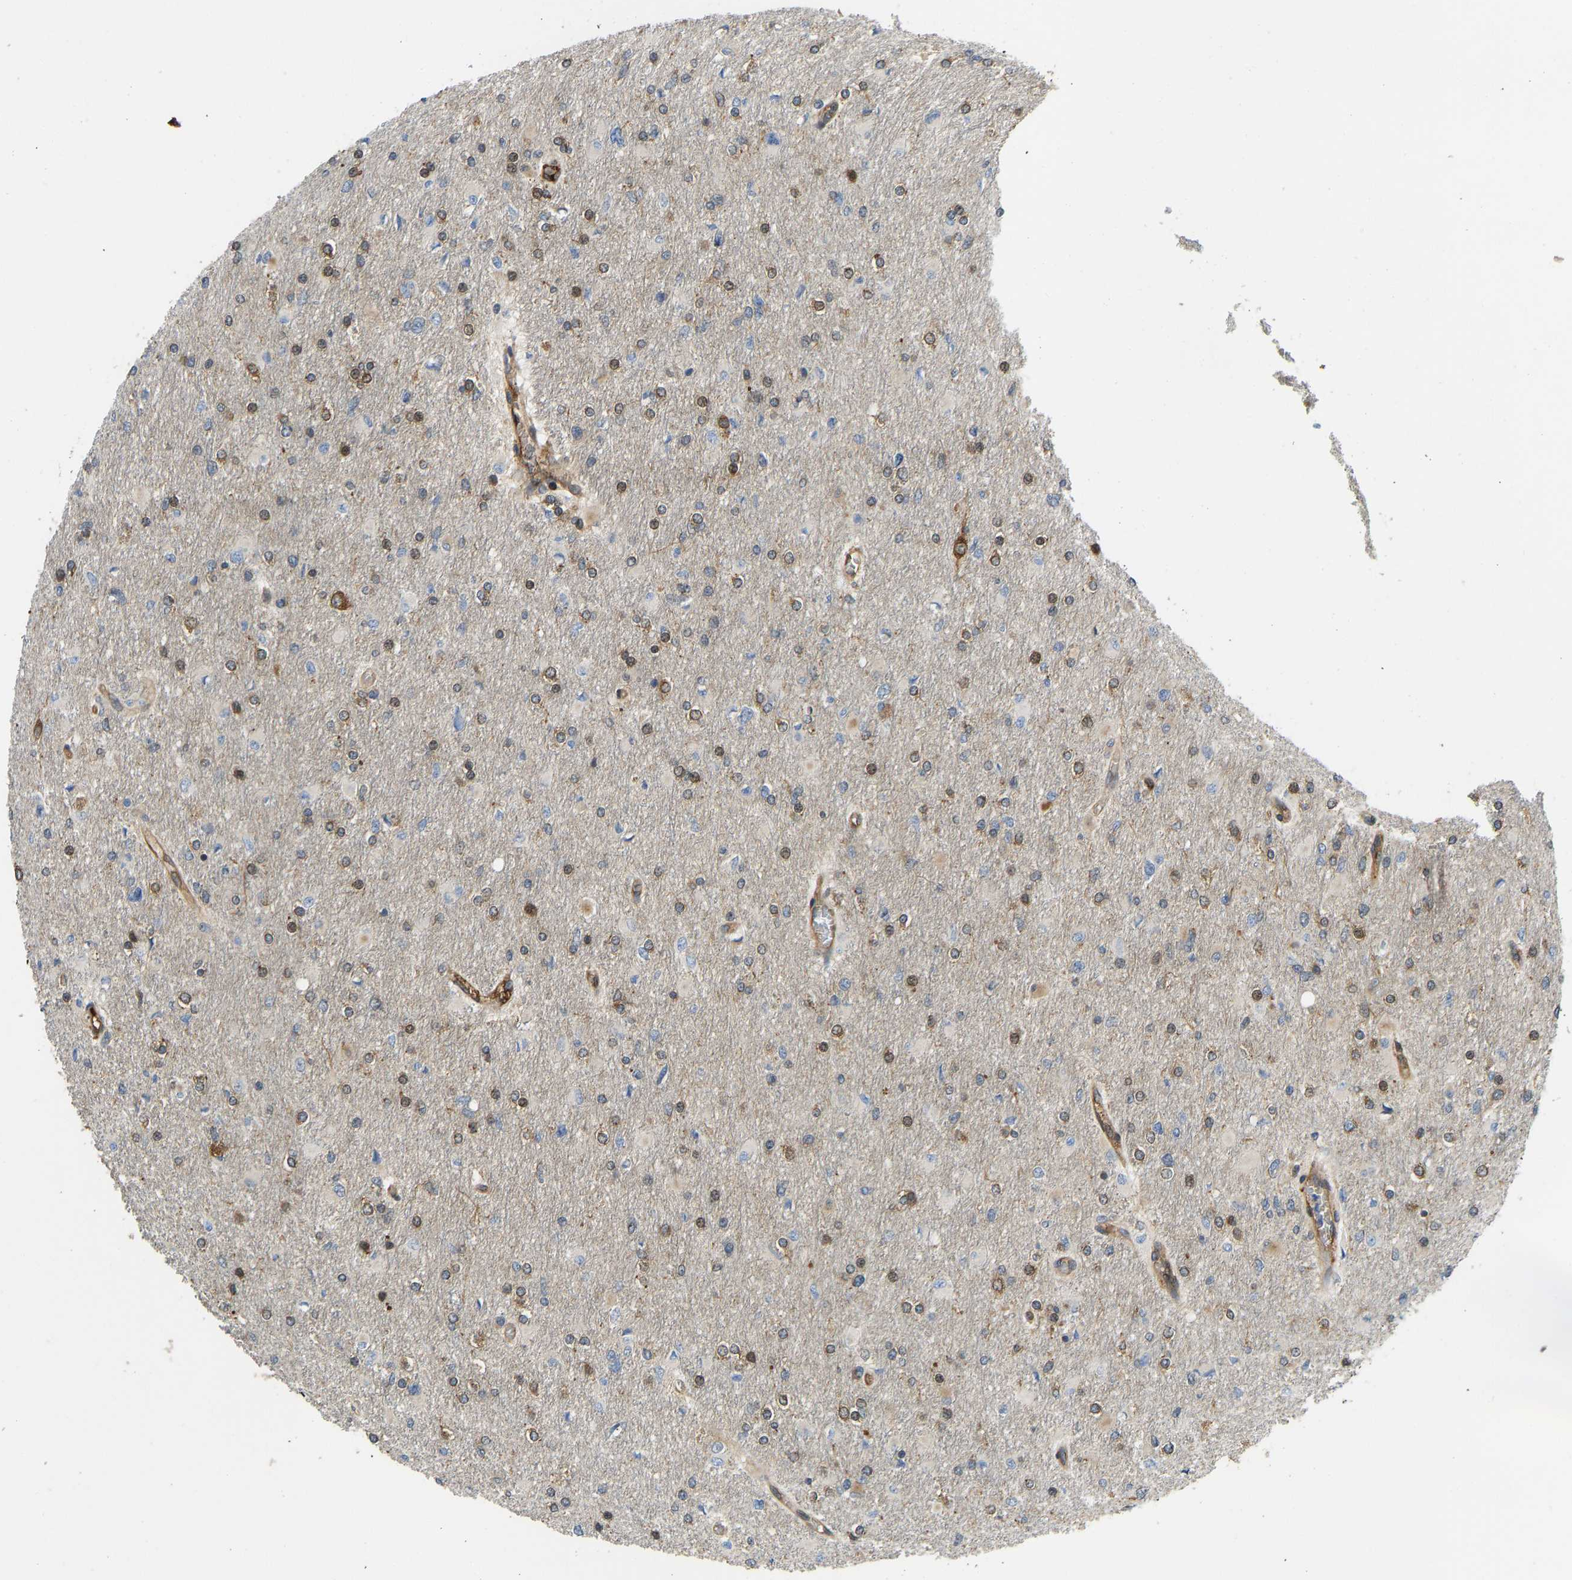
{"staining": {"intensity": "weak", "quantity": "25%-75%", "location": "cytoplasmic/membranous"}, "tissue": "glioma", "cell_type": "Tumor cells", "image_type": "cancer", "snomed": [{"axis": "morphology", "description": "Glioma, malignant, High grade"}, {"axis": "topography", "description": "Cerebral cortex"}], "caption": "This image exhibits immunohistochemistry staining of high-grade glioma (malignant), with low weak cytoplasmic/membranous staining in approximately 25%-75% of tumor cells.", "gene": "RASGRF2", "patient": {"sex": "female", "age": 36}}